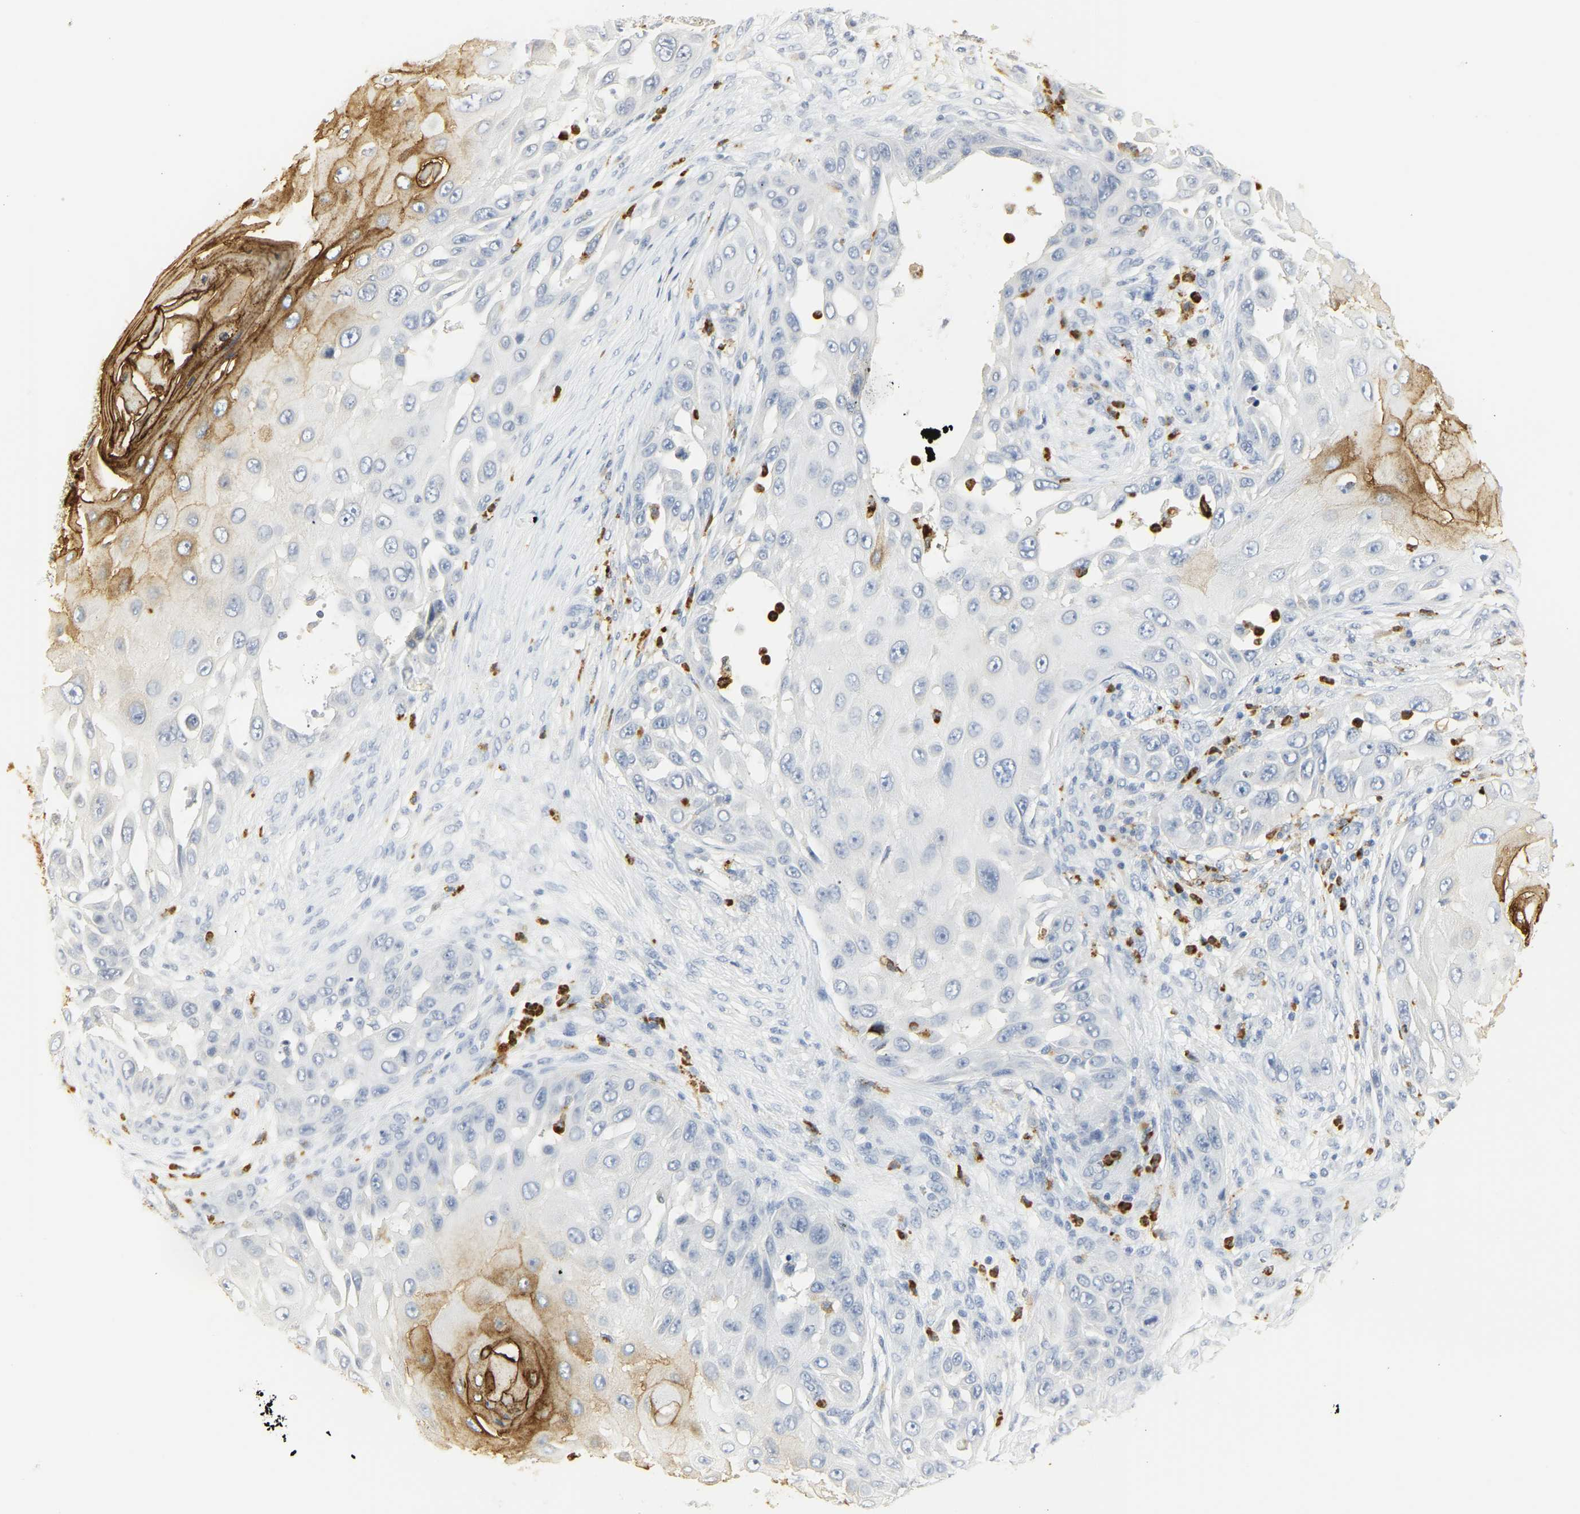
{"staining": {"intensity": "strong", "quantity": "<25%", "location": "cytoplasmic/membranous"}, "tissue": "skin cancer", "cell_type": "Tumor cells", "image_type": "cancer", "snomed": [{"axis": "morphology", "description": "Squamous cell carcinoma, NOS"}, {"axis": "topography", "description": "Skin"}], "caption": "Immunohistochemistry (IHC) micrograph of human skin cancer stained for a protein (brown), which shows medium levels of strong cytoplasmic/membranous positivity in about <25% of tumor cells.", "gene": "CEACAM5", "patient": {"sex": "female", "age": 44}}